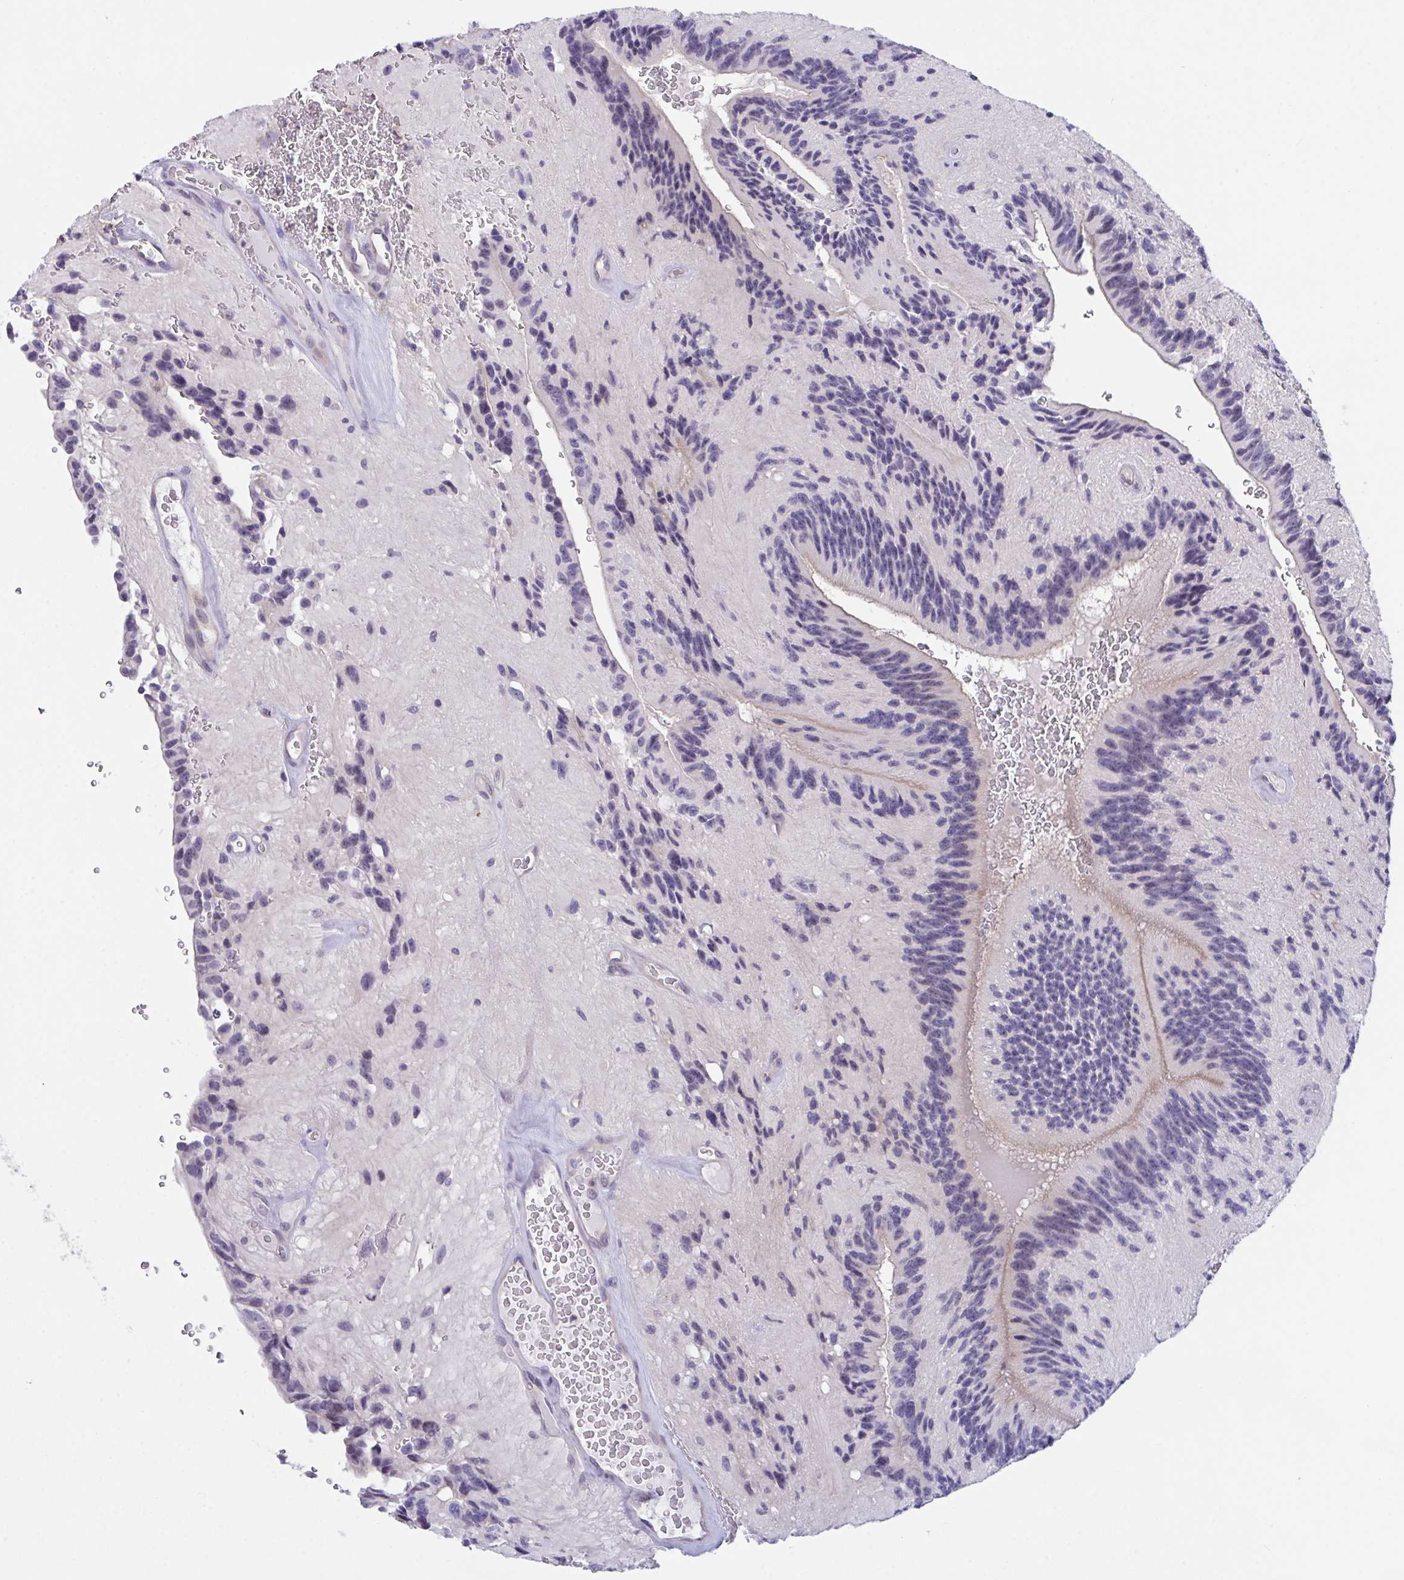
{"staining": {"intensity": "negative", "quantity": "none", "location": "none"}, "tissue": "glioma", "cell_type": "Tumor cells", "image_type": "cancer", "snomed": [{"axis": "morphology", "description": "Glioma, malignant, Low grade"}, {"axis": "topography", "description": "Brain"}], "caption": "A micrograph of human glioma is negative for staining in tumor cells.", "gene": "RHOXF1", "patient": {"sex": "male", "age": 31}}